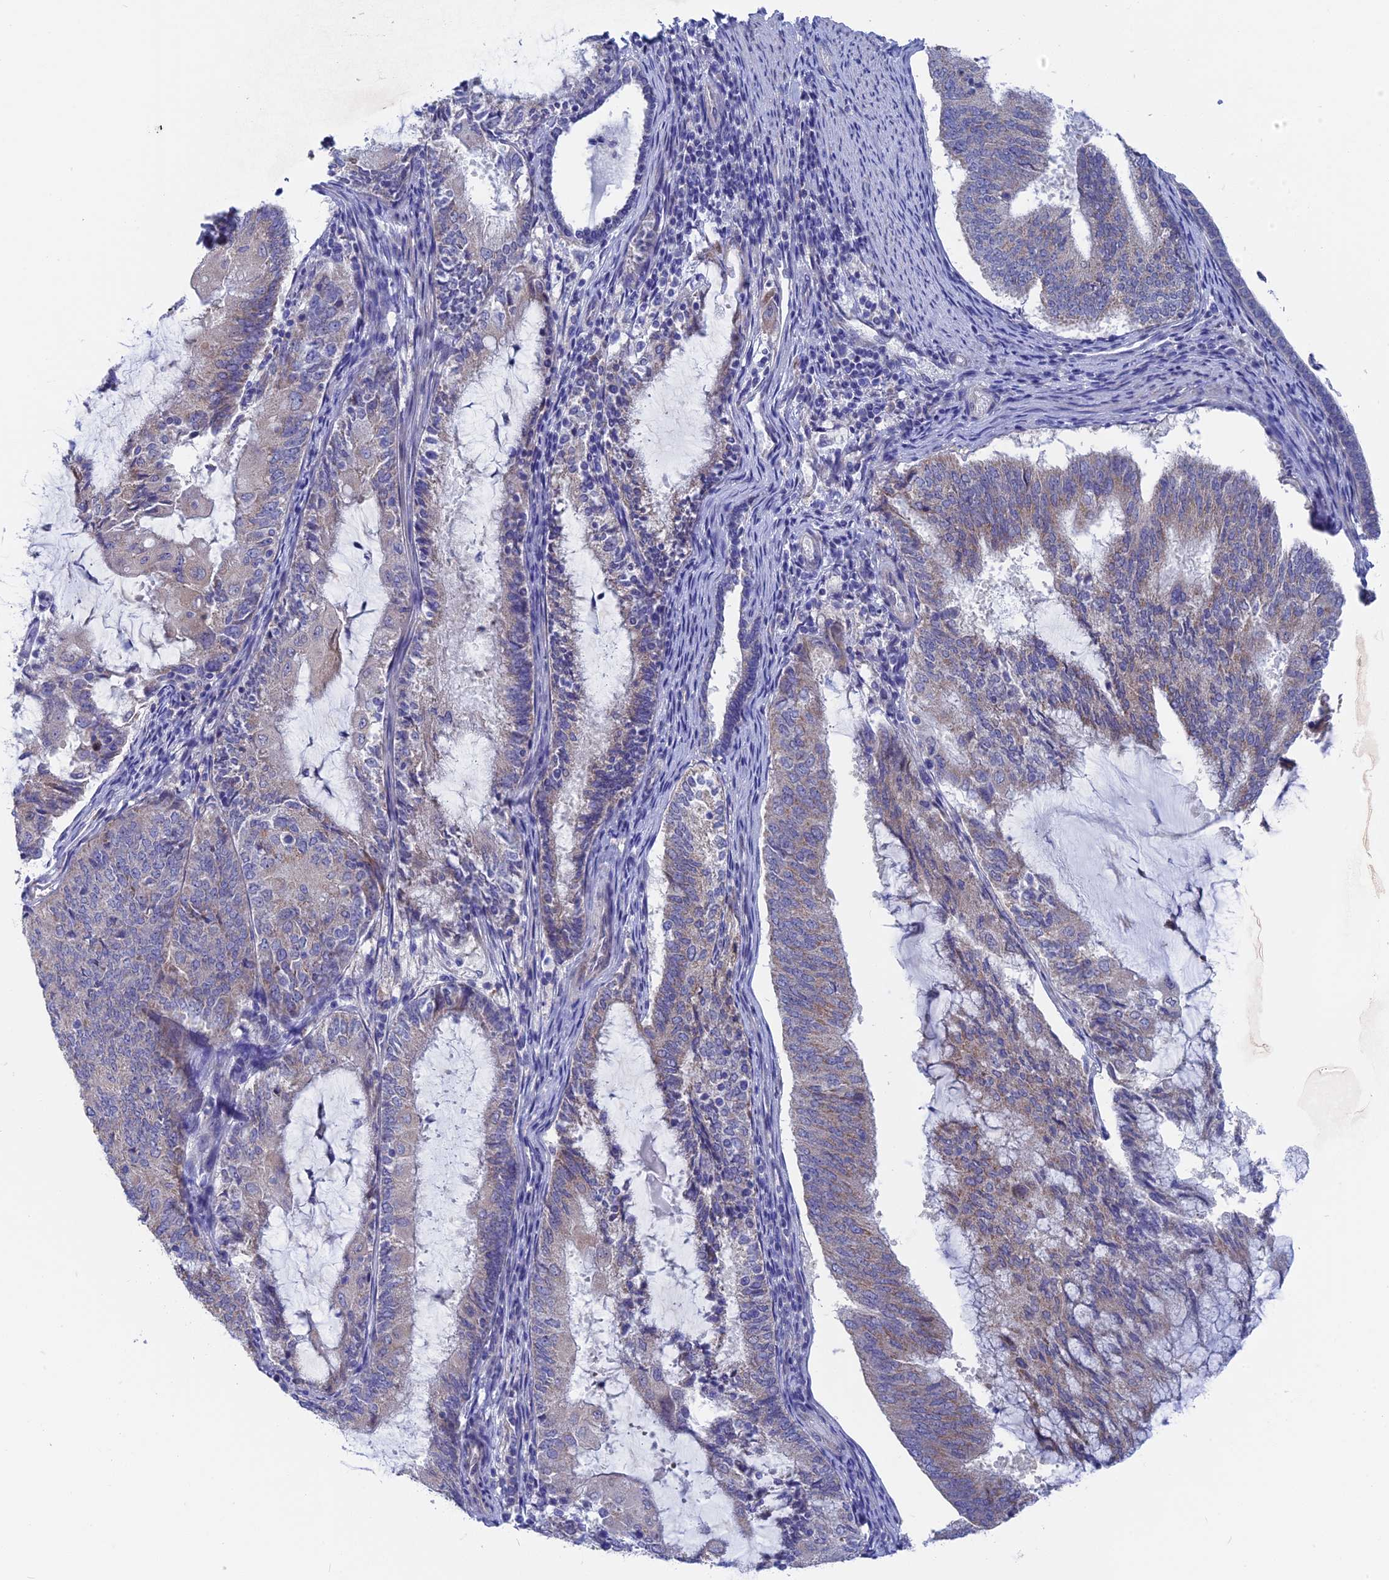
{"staining": {"intensity": "weak", "quantity": "25%-75%", "location": "cytoplasmic/membranous"}, "tissue": "endometrial cancer", "cell_type": "Tumor cells", "image_type": "cancer", "snomed": [{"axis": "morphology", "description": "Adenocarcinoma, NOS"}, {"axis": "topography", "description": "Endometrium"}], "caption": "Endometrial cancer (adenocarcinoma) tissue exhibits weak cytoplasmic/membranous expression in about 25%-75% of tumor cells The protein of interest is shown in brown color, while the nuclei are stained blue.", "gene": "AK4", "patient": {"sex": "female", "age": 81}}